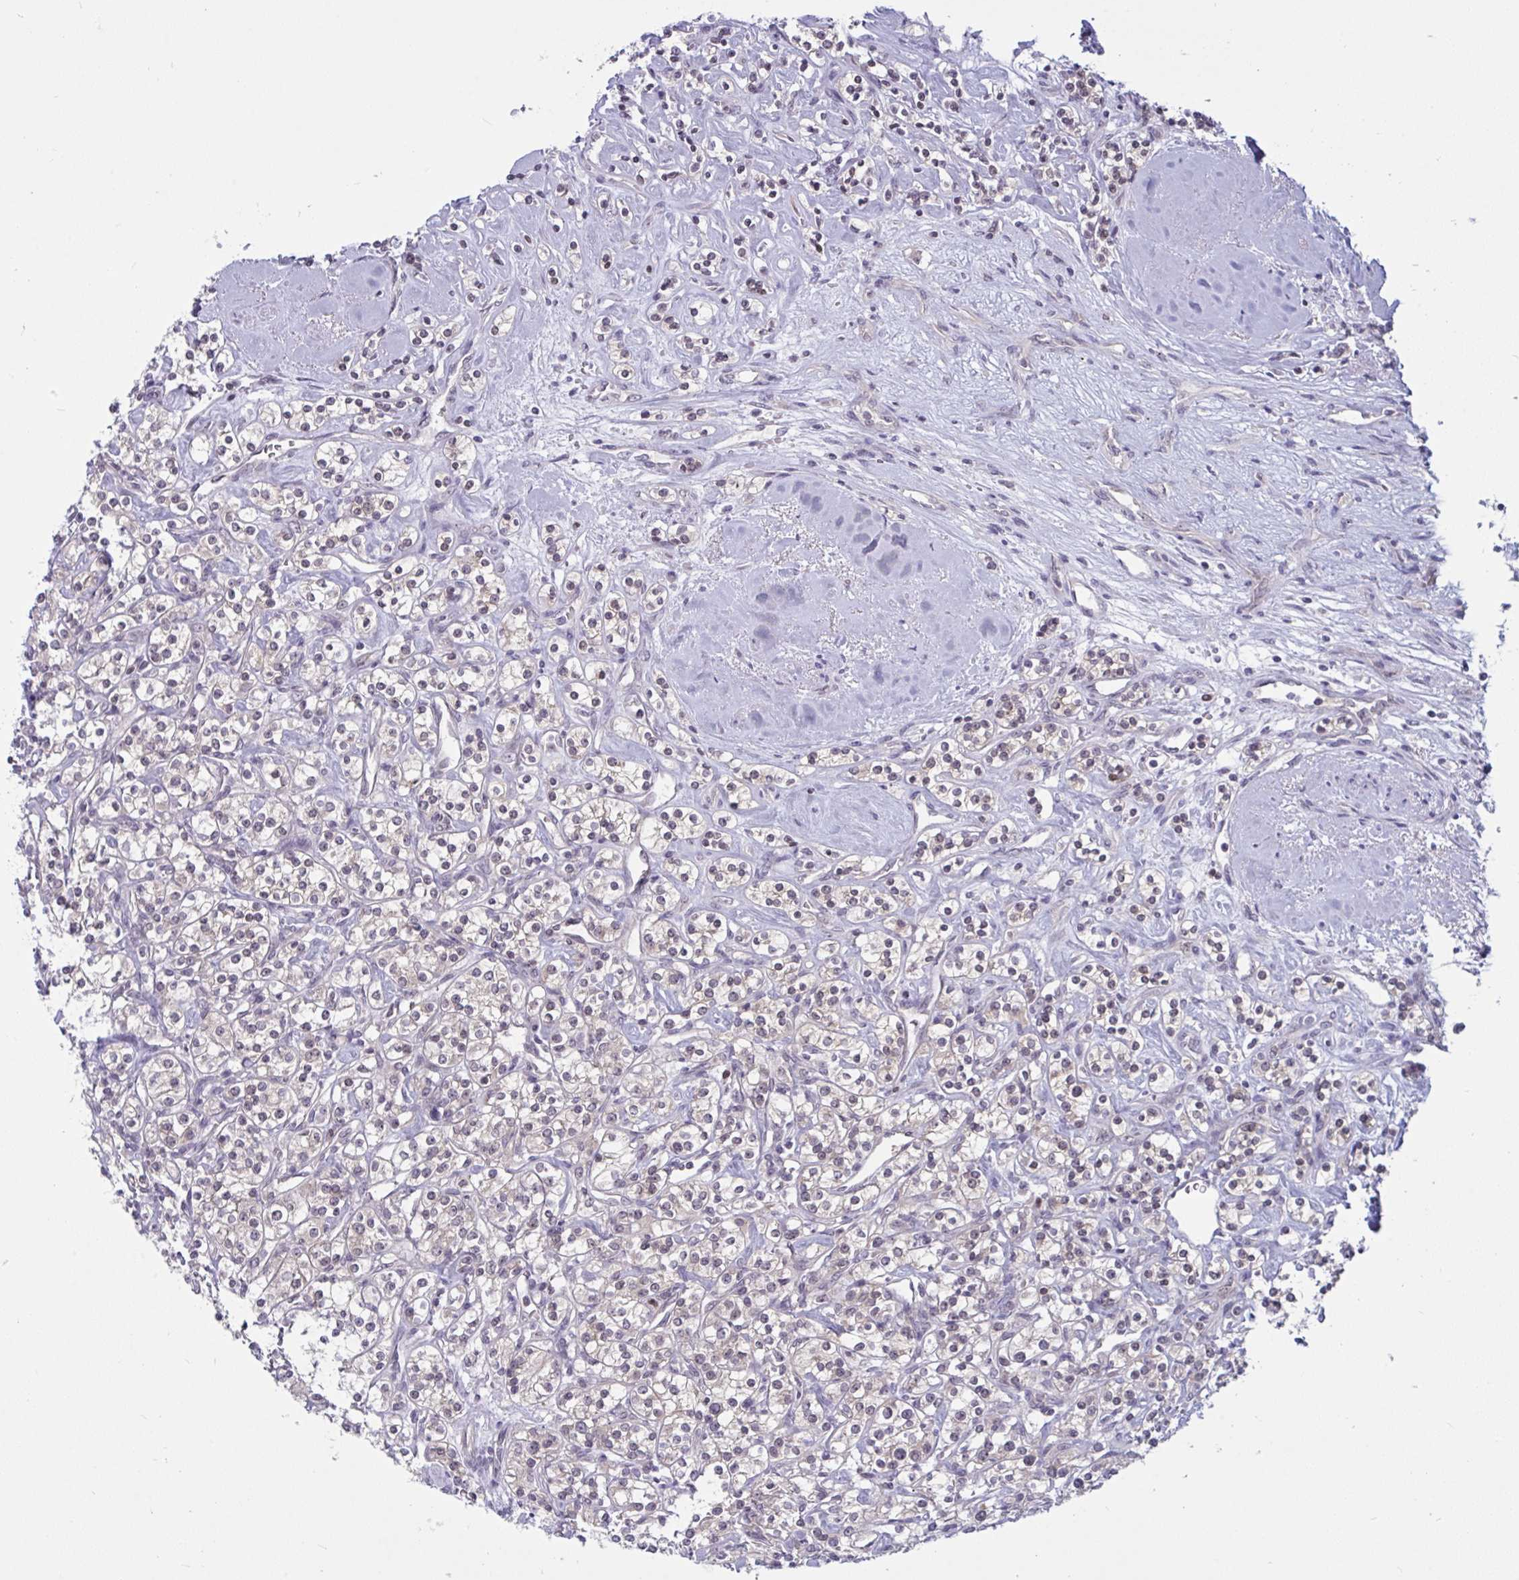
{"staining": {"intensity": "weak", "quantity": "25%-75%", "location": "nuclear"}, "tissue": "renal cancer", "cell_type": "Tumor cells", "image_type": "cancer", "snomed": [{"axis": "morphology", "description": "Adenocarcinoma, NOS"}, {"axis": "topography", "description": "Kidney"}], "caption": "There is low levels of weak nuclear expression in tumor cells of adenocarcinoma (renal), as demonstrated by immunohistochemical staining (brown color).", "gene": "TSN", "patient": {"sex": "male", "age": 77}}